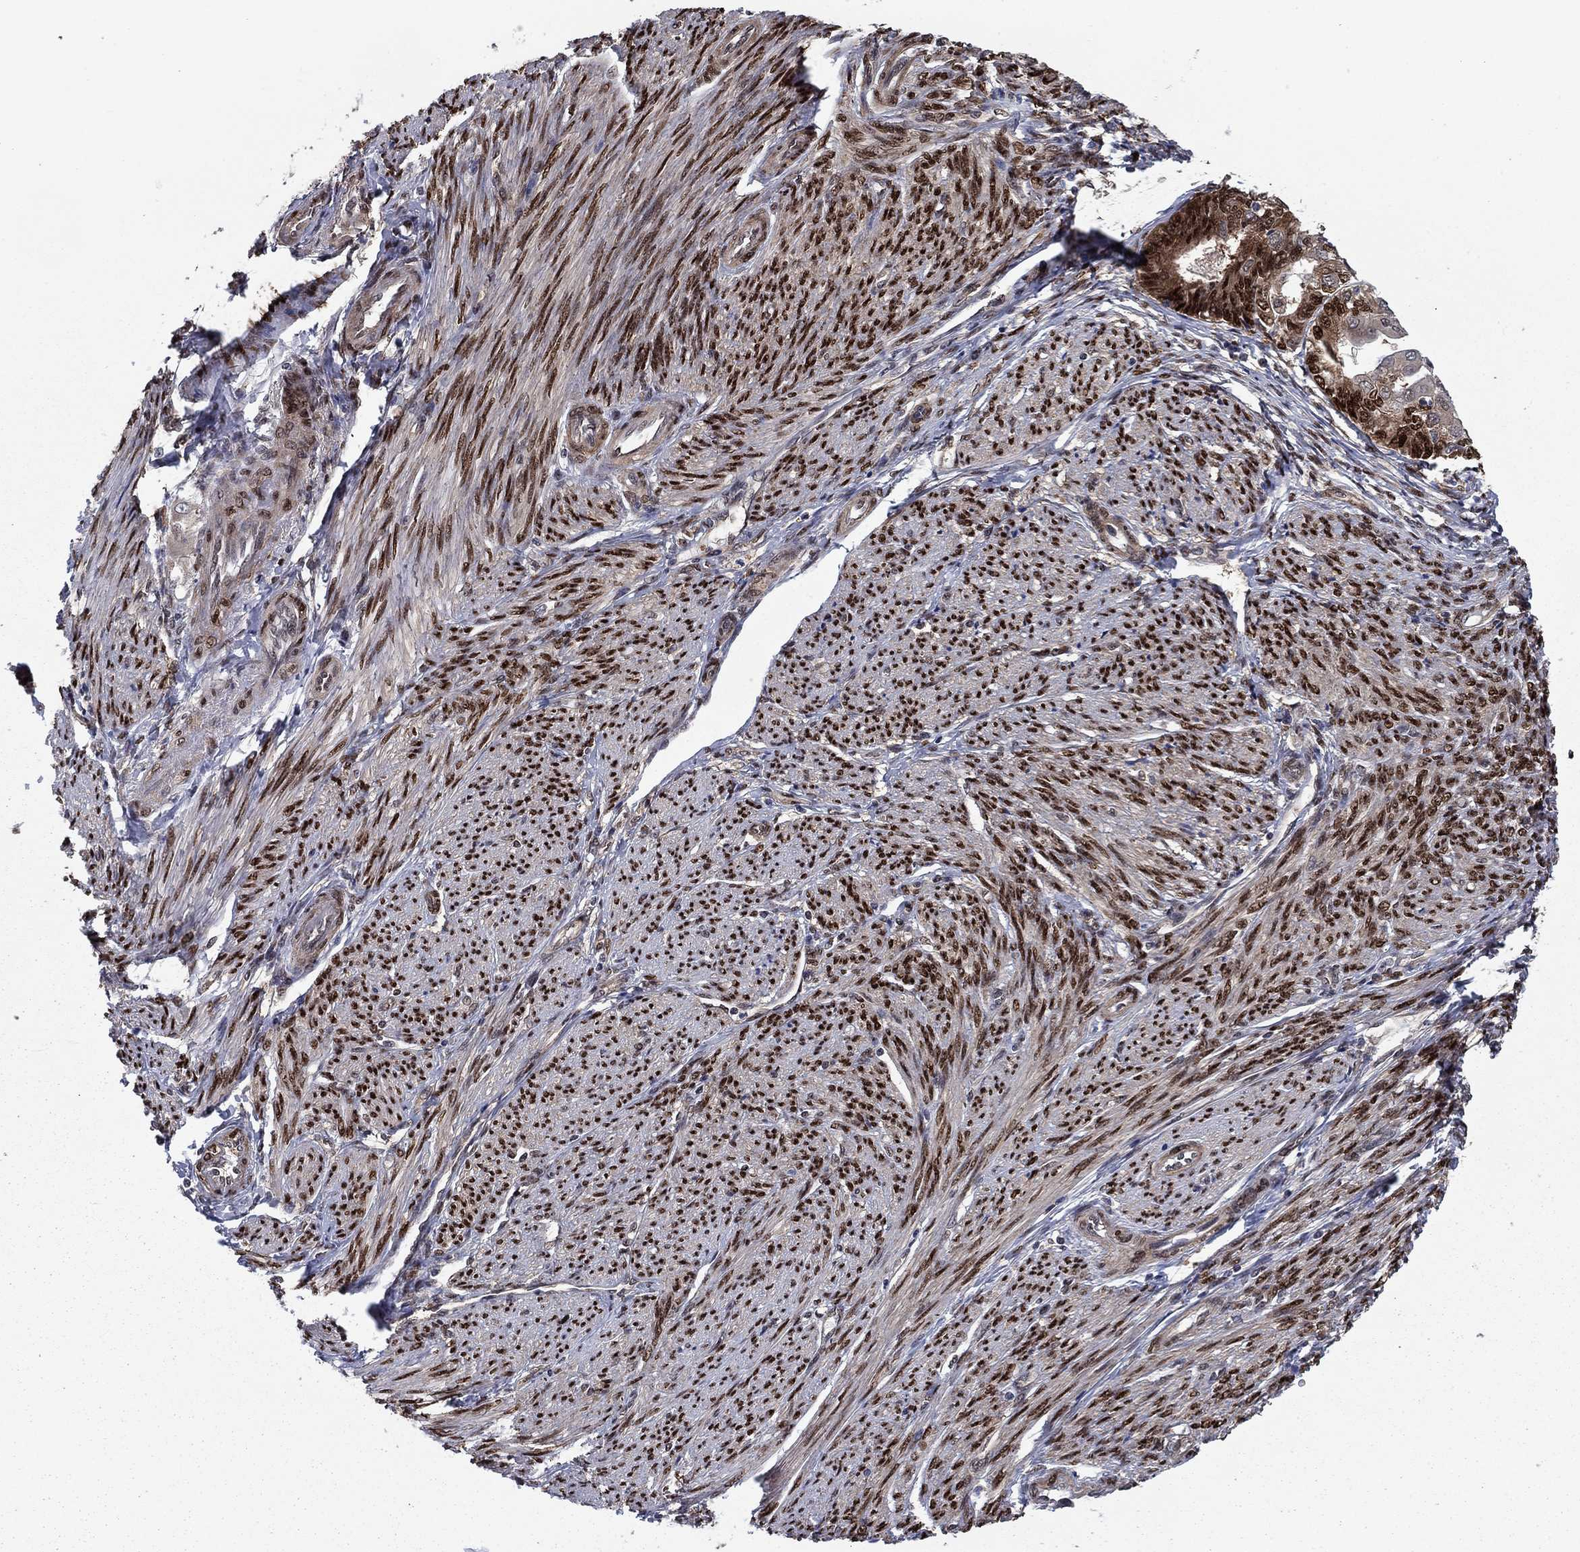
{"staining": {"intensity": "strong", "quantity": "<25%", "location": "cytoplasmic/membranous,nuclear"}, "tissue": "endometrial cancer", "cell_type": "Tumor cells", "image_type": "cancer", "snomed": [{"axis": "morphology", "description": "Adenocarcinoma, NOS"}, {"axis": "topography", "description": "Endometrium"}], "caption": "Protein staining of adenocarcinoma (endometrial) tissue reveals strong cytoplasmic/membranous and nuclear positivity in approximately <25% of tumor cells.", "gene": "FKBP4", "patient": {"sex": "female", "age": 68}}